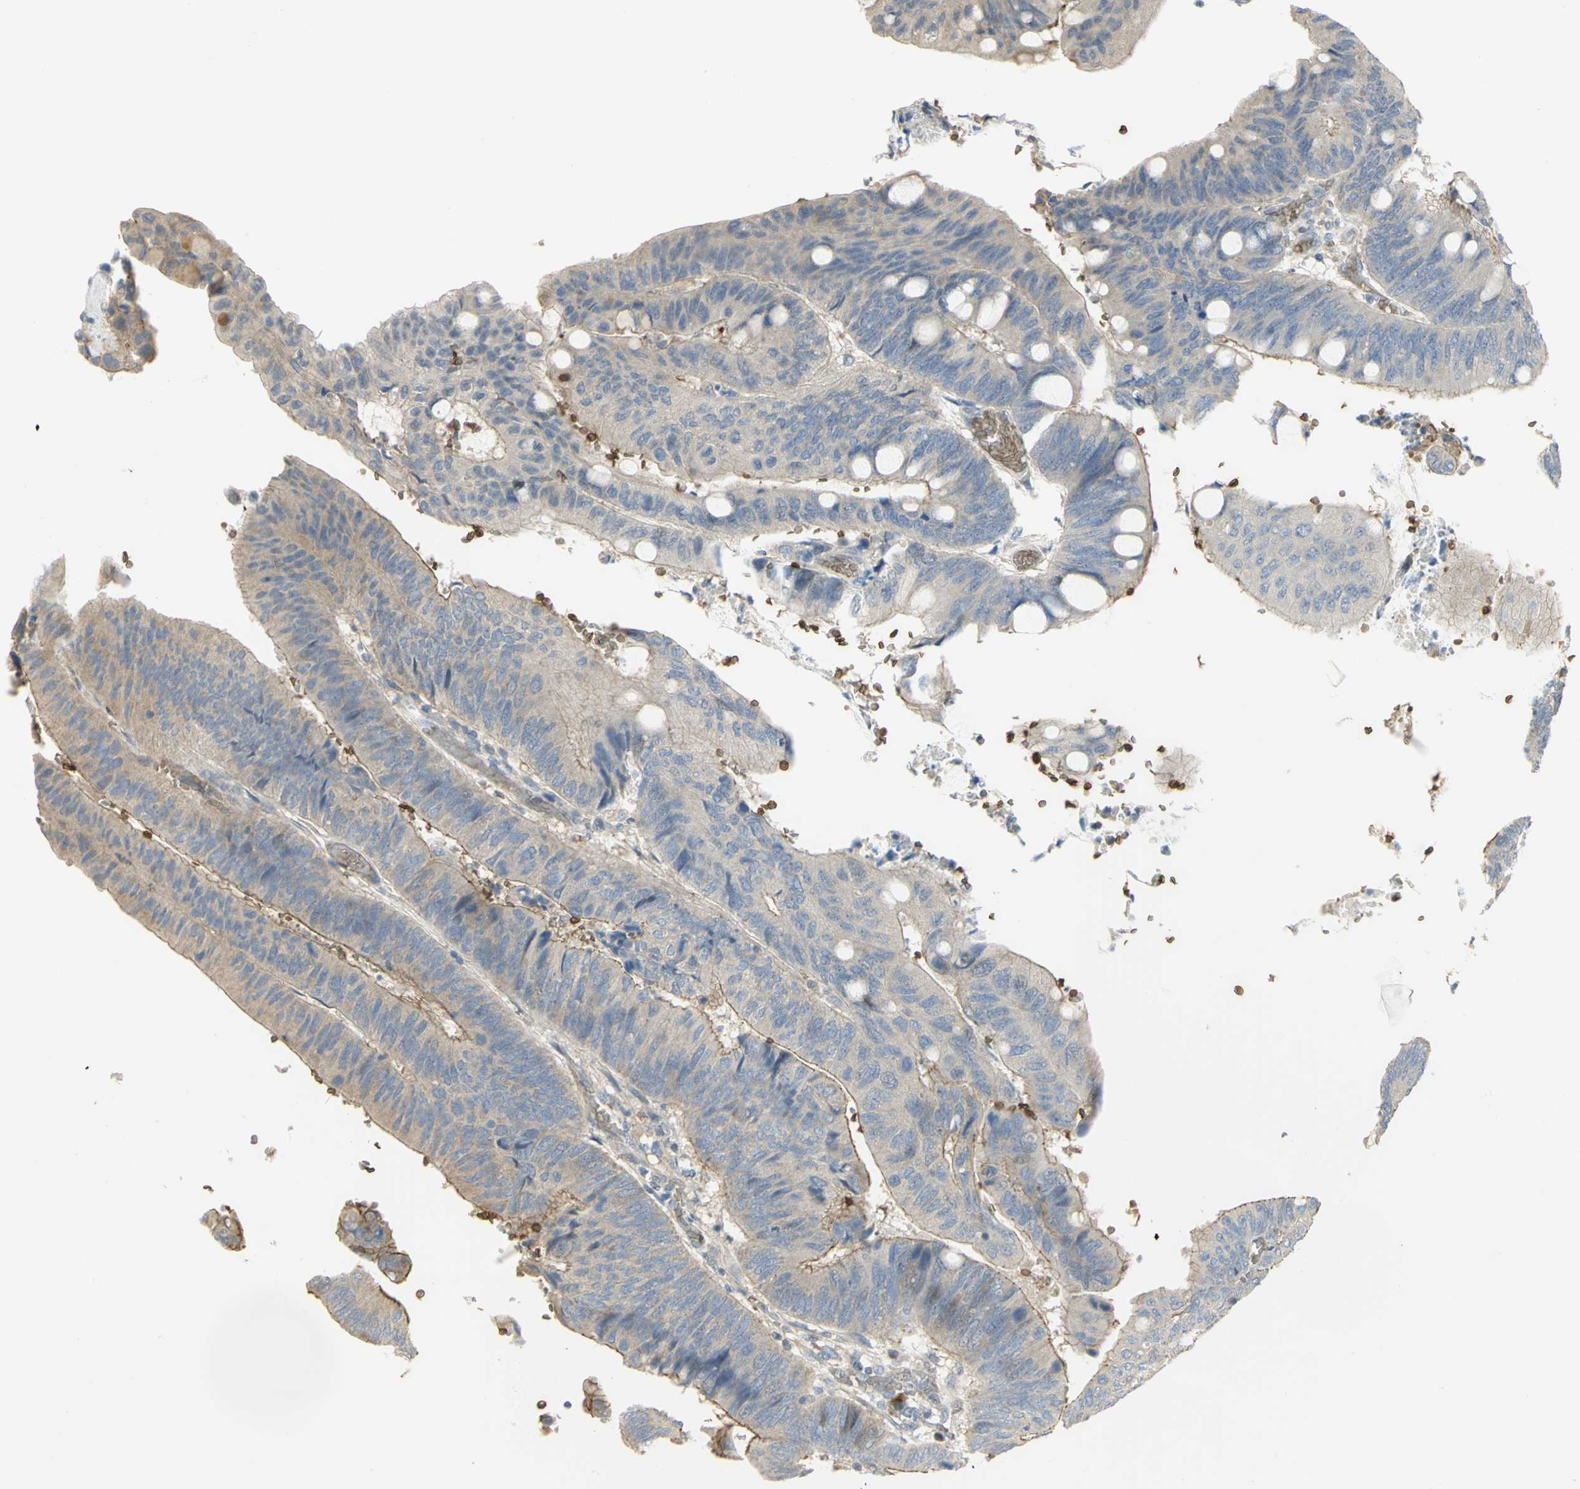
{"staining": {"intensity": "negative", "quantity": "none", "location": "none"}, "tissue": "colorectal cancer", "cell_type": "Tumor cells", "image_type": "cancer", "snomed": [{"axis": "morphology", "description": "Normal tissue, NOS"}, {"axis": "morphology", "description": "Adenocarcinoma, NOS"}, {"axis": "topography", "description": "Rectum"}], "caption": "Immunohistochemical staining of human adenocarcinoma (colorectal) reveals no significant positivity in tumor cells.", "gene": "ANK1", "patient": {"sex": "male", "age": 92}}